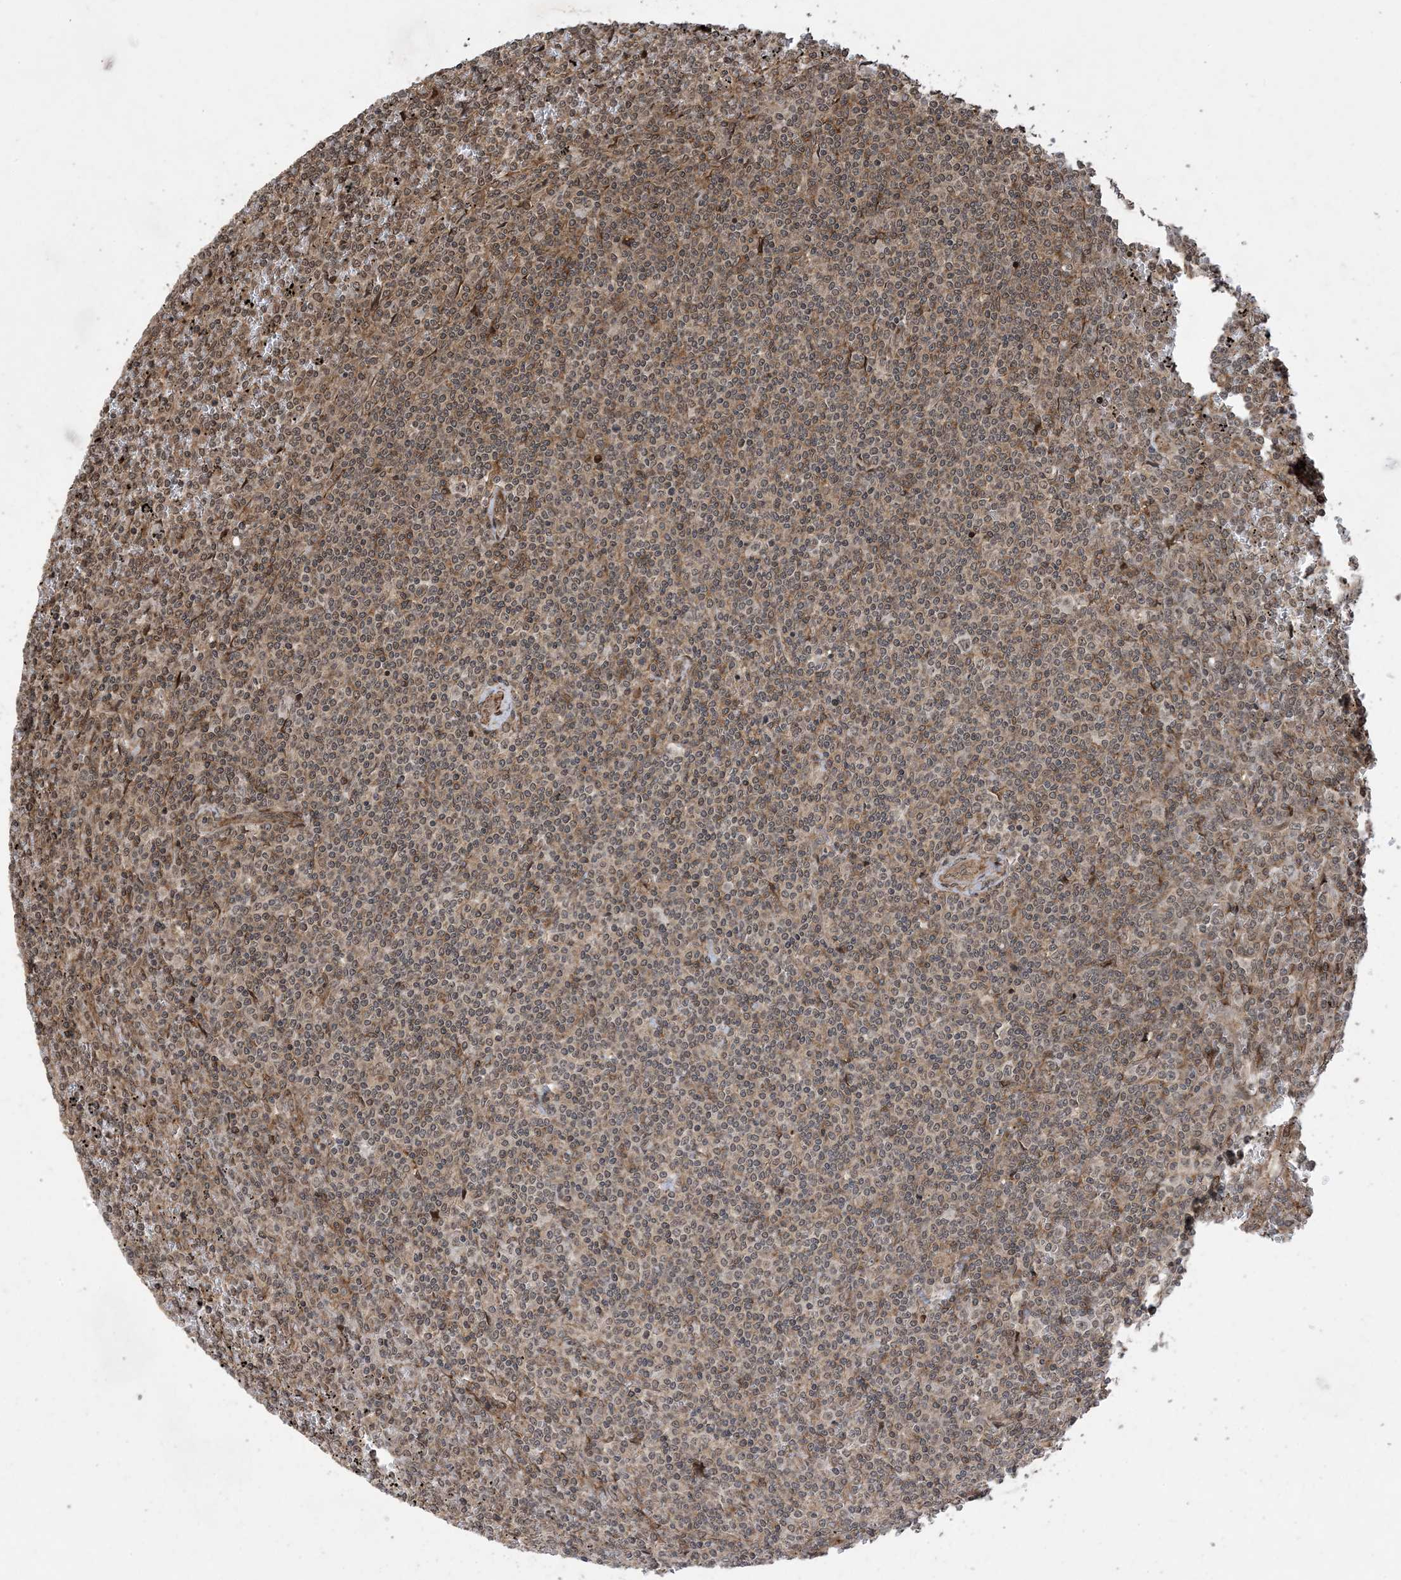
{"staining": {"intensity": "weak", "quantity": ">75%", "location": "cytoplasmic/membranous,nuclear"}, "tissue": "lymphoma", "cell_type": "Tumor cells", "image_type": "cancer", "snomed": [{"axis": "morphology", "description": "Malignant lymphoma, non-Hodgkin's type, Low grade"}, {"axis": "topography", "description": "Spleen"}], "caption": "A high-resolution image shows immunohistochemistry (IHC) staining of low-grade malignant lymphoma, non-Hodgkin's type, which shows weak cytoplasmic/membranous and nuclear staining in approximately >75% of tumor cells. The protein is shown in brown color, while the nuclei are stained blue.", "gene": "ZNF511", "patient": {"sex": "female", "age": 19}}